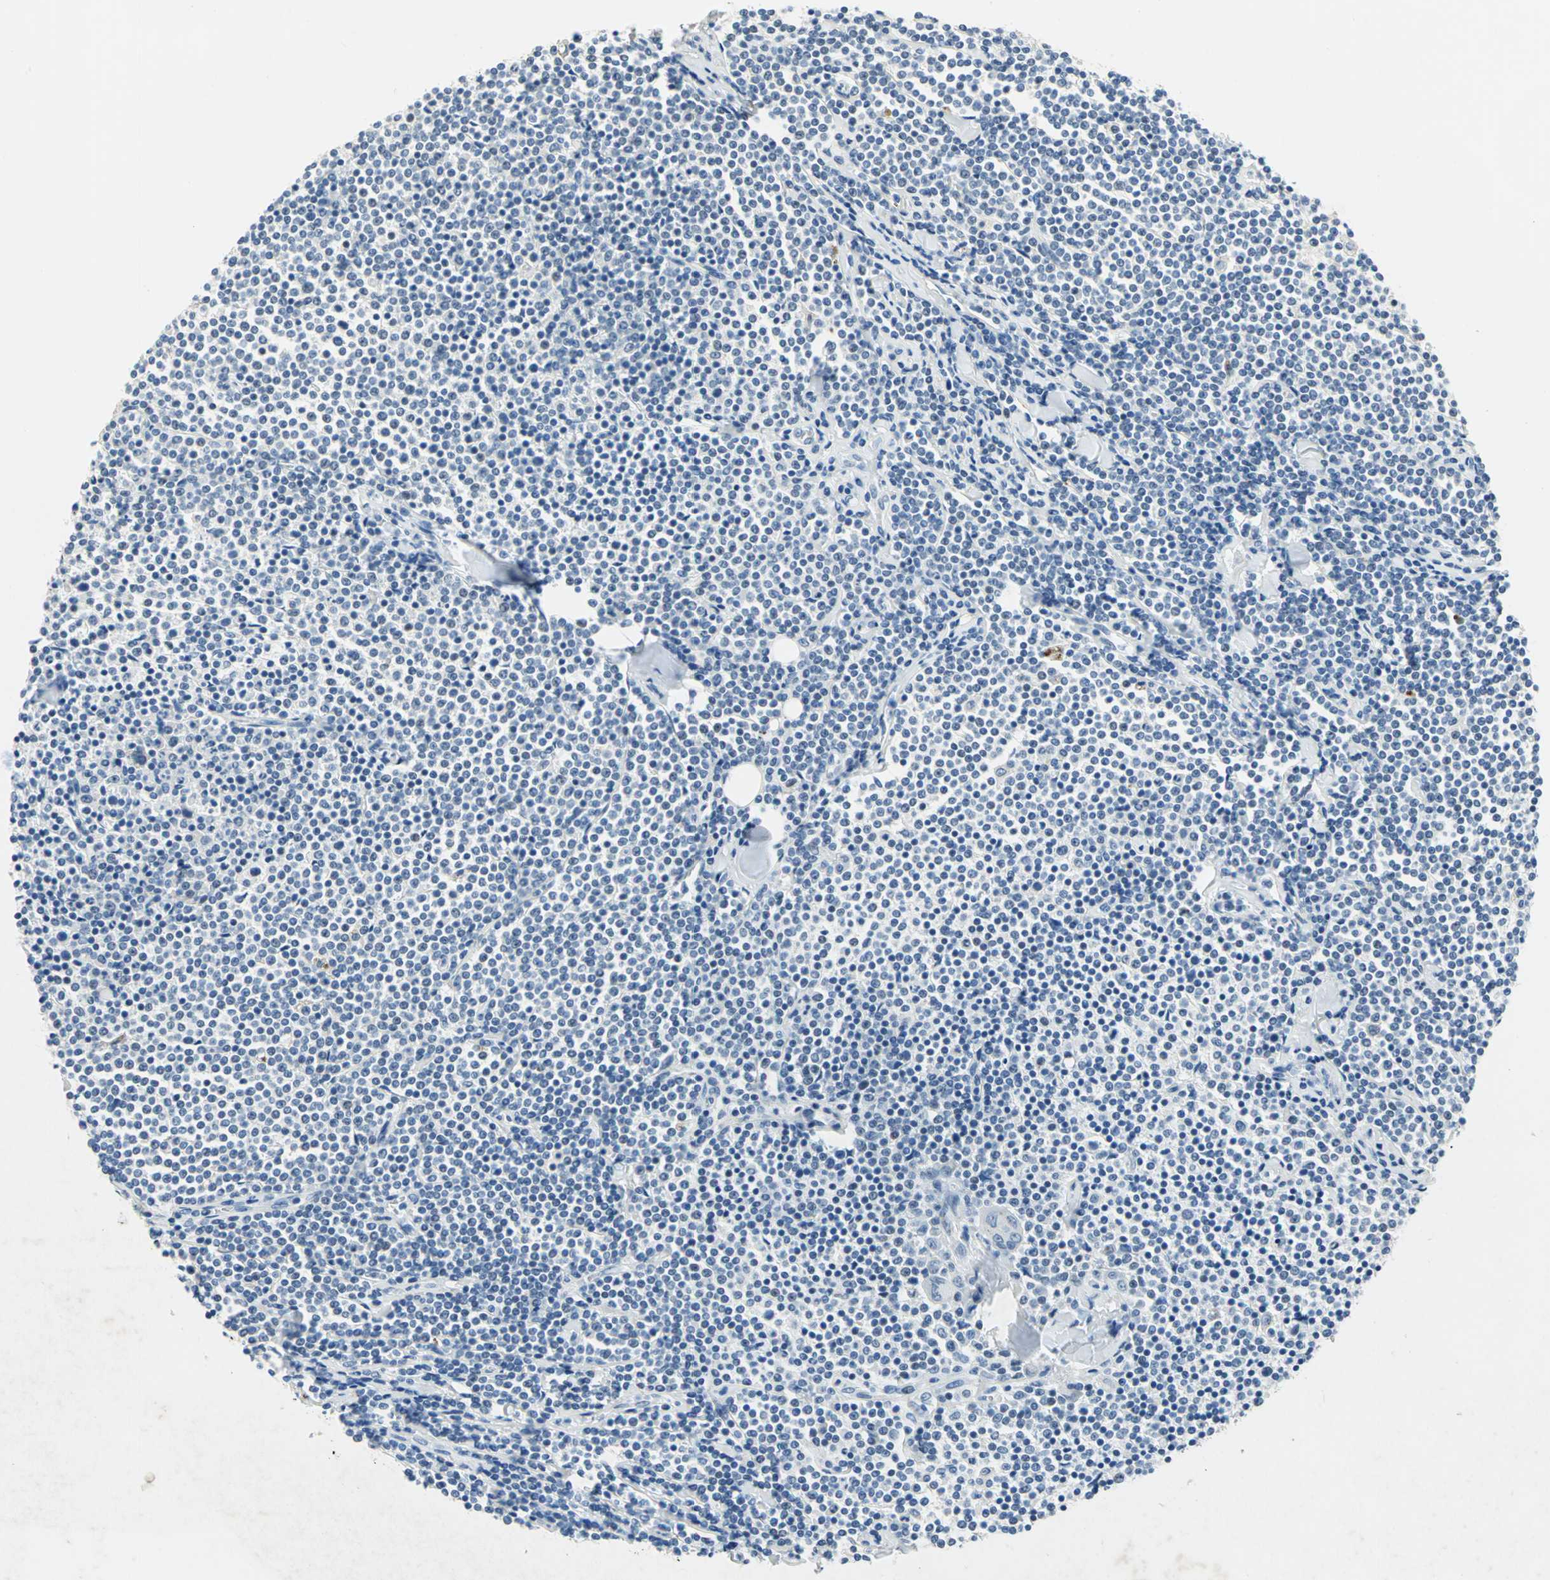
{"staining": {"intensity": "negative", "quantity": "none", "location": "none"}, "tissue": "lymphoma", "cell_type": "Tumor cells", "image_type": "cancer", "snomed": [{"axis": "morphology", "description": "Malignant lymphoma, non-Hodgkin's type, Low grade"}, {"axis": "topography", "description": "Soft tissue"}], "caption": "High magnification brightfield microscopy of lymphoma stained with DAB (brown) and counterstained with hematoxylin (blue): tumor cells show no significant positivity.", "gene": "RAD17", "patient": {"sex": "male", "age": 92}}